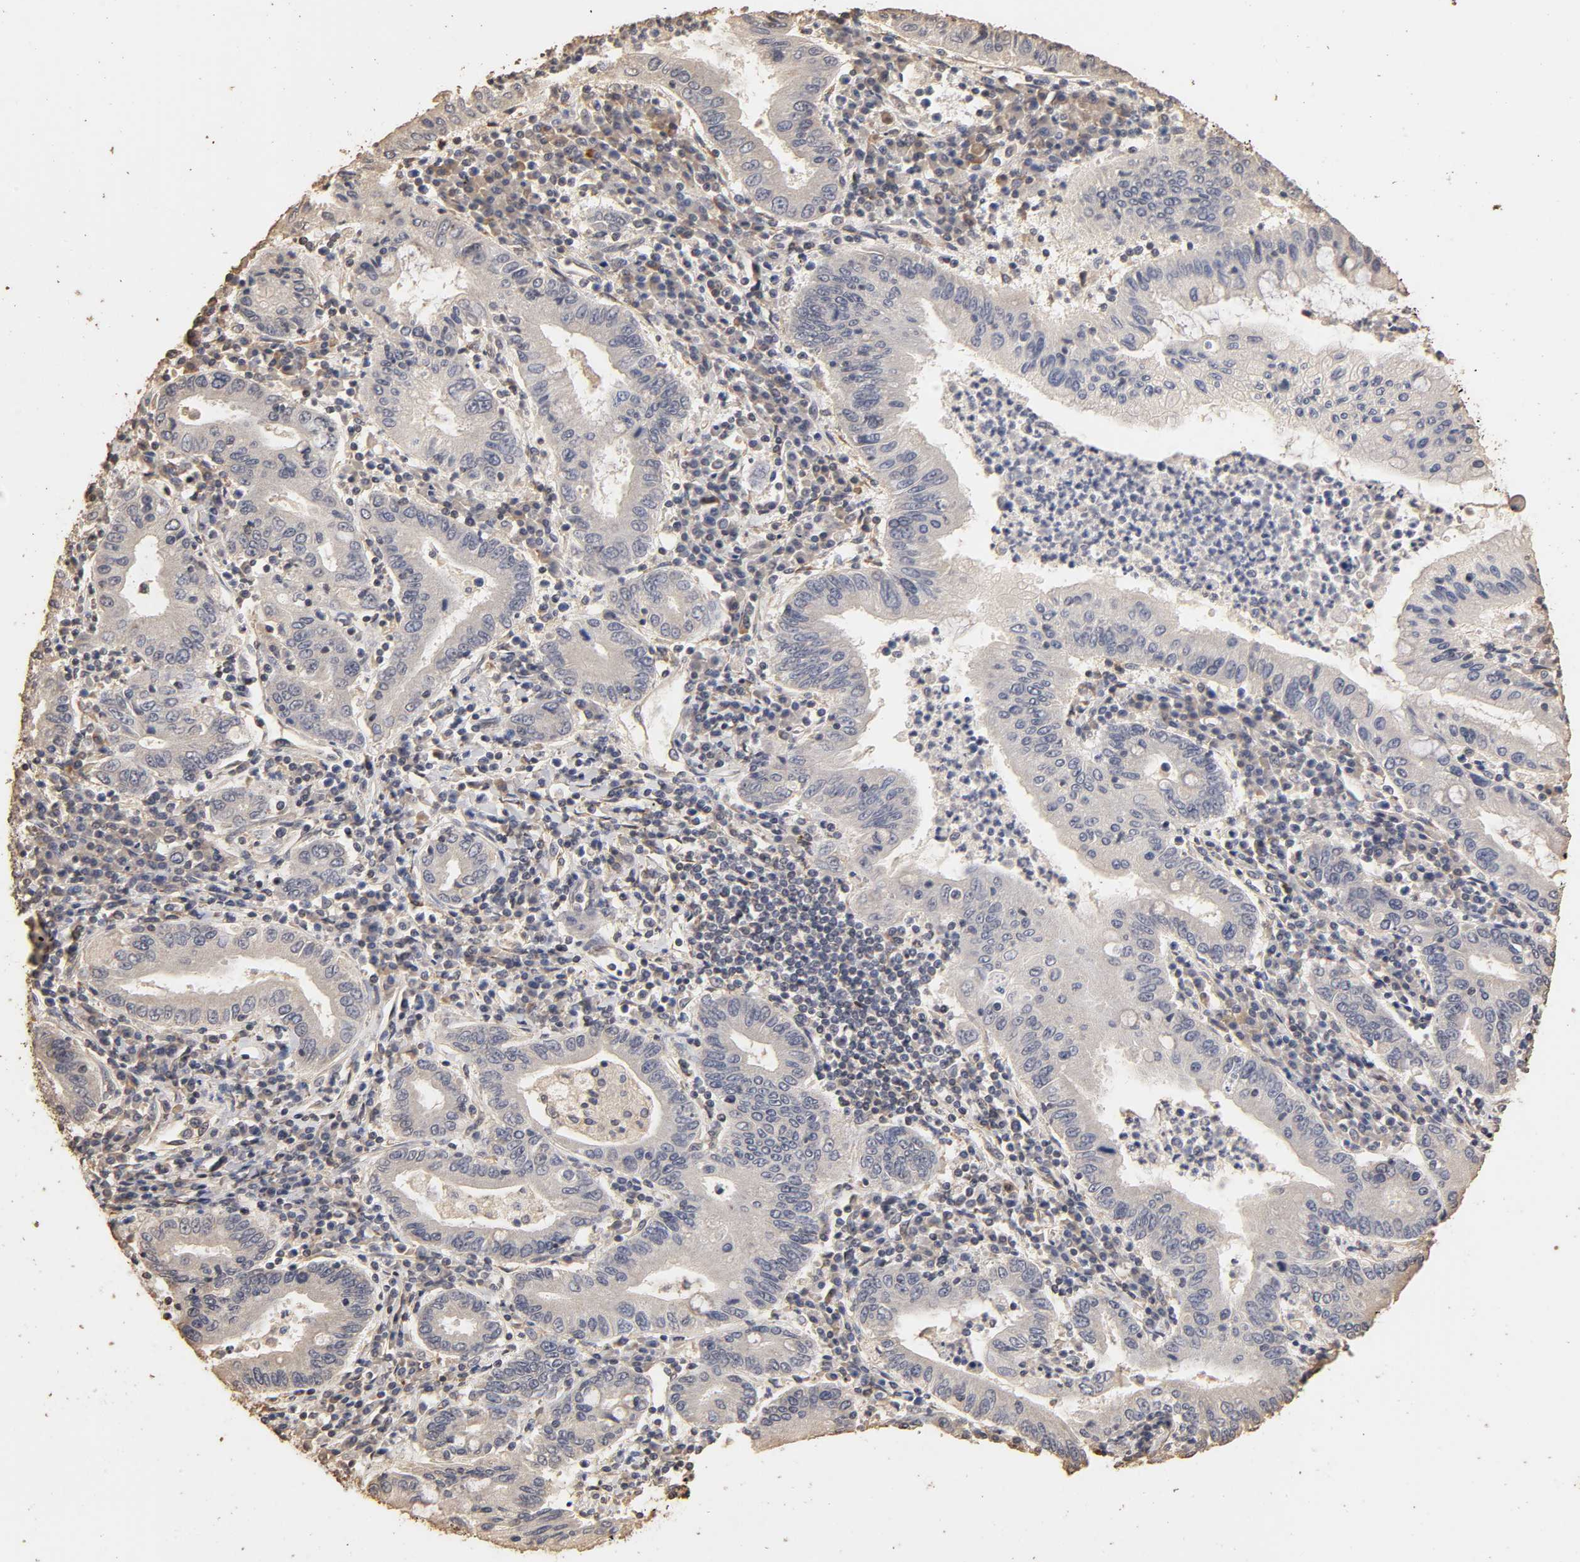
{"staining": {"intensity": "negative", "quantity": "none", "location": "none"}, "tissue": "stomach cancer", "cell_type": "Tumor cells", "image_type": "cancer", "snomed": [{"axis": "morphology", "description": "Normal tissue, NOS"}, {"axis": "morphology", "description": "Adenocarcinoma, NOS"}, {"axis": "topography", "description": "Esophagus"}, {"axis": "topography", "description": "Stomach, upper"}, {"axis": "topography", "description": "Peripheral nerve tissue"}], "caption": "High power microscopy histopathology image of an IHC image of stomach adenocarcinoma, revealing no significant staining in tumor cells.", "gene": "VSIG4", "patient": {"sex": "male", "age": 62}}